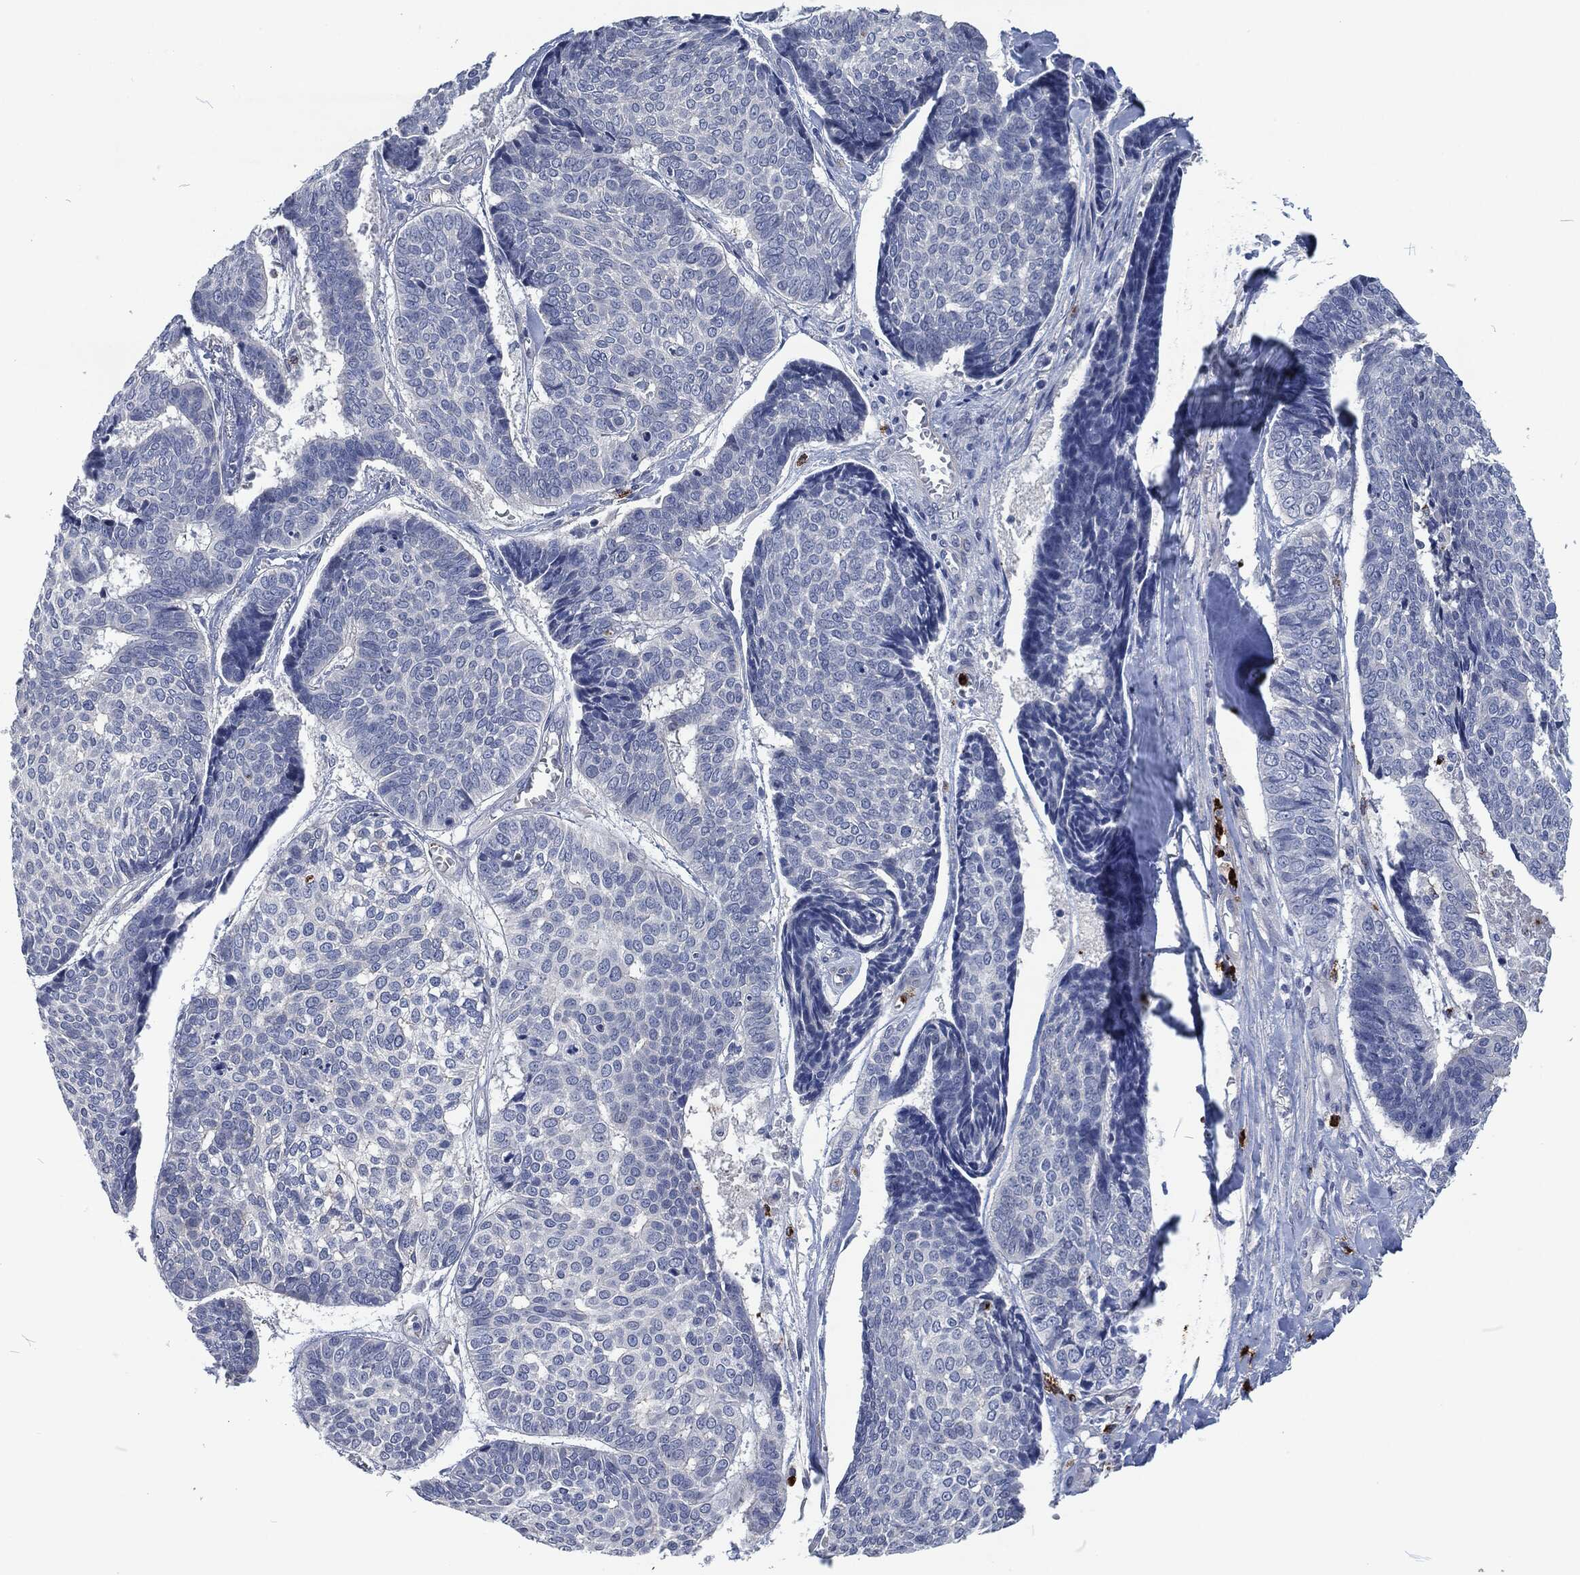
{"staining": {"intensity": "negative", "quantity": "none", "location": "none"}, "tissue": "skin cancer", "cell_type": "Tumor cells", "image_type": "cancer", "snomed": [{"axis": "morphology", "description": "Basal cell carcinoma"}, {"axis": "topography", "description": "Skin"}], "caption": "The IHC image has no significant positivity in tumor cells of skin basal cell carcinoma tissue.", "gene": "MPO", "patient": {"sex": "male", "age": 86}}